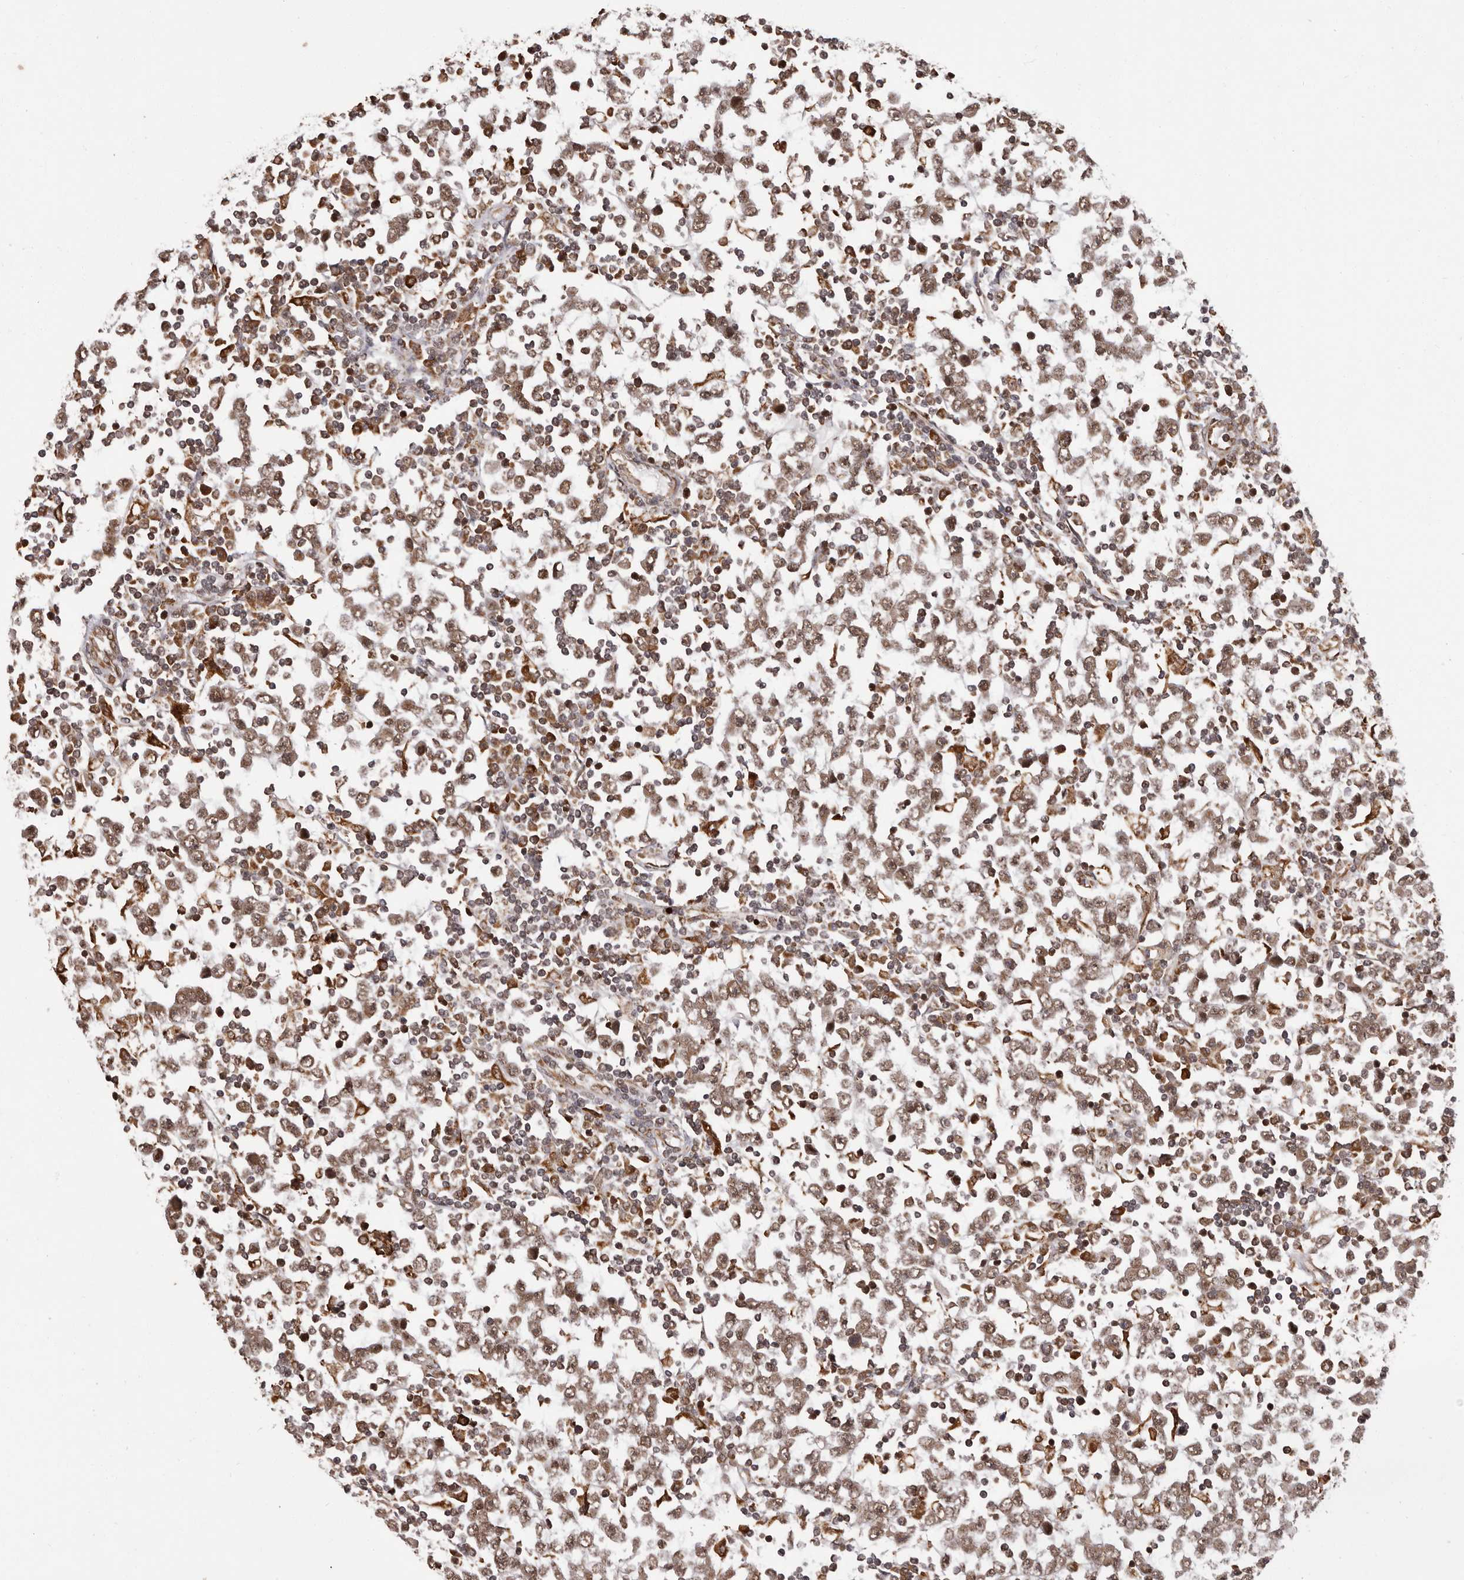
{"staining": {"intensity": "moderate", "quantity": ">75%", "location": "nuclear"}, "tissue": "testis cancer", "cell_type": "Tumor cells", "image_type": "cancer", "snomed": [{"axis": "morphology", "description": "Seminoma, NOS"}, {"axis": "topography", "description": "Testis"}], "caption": "Testis cancer tissue displays moderate nuclear positivity in about >75% of tumor cells", "gene": "IL32", "patient": {"sex": "male", "age": 65}}